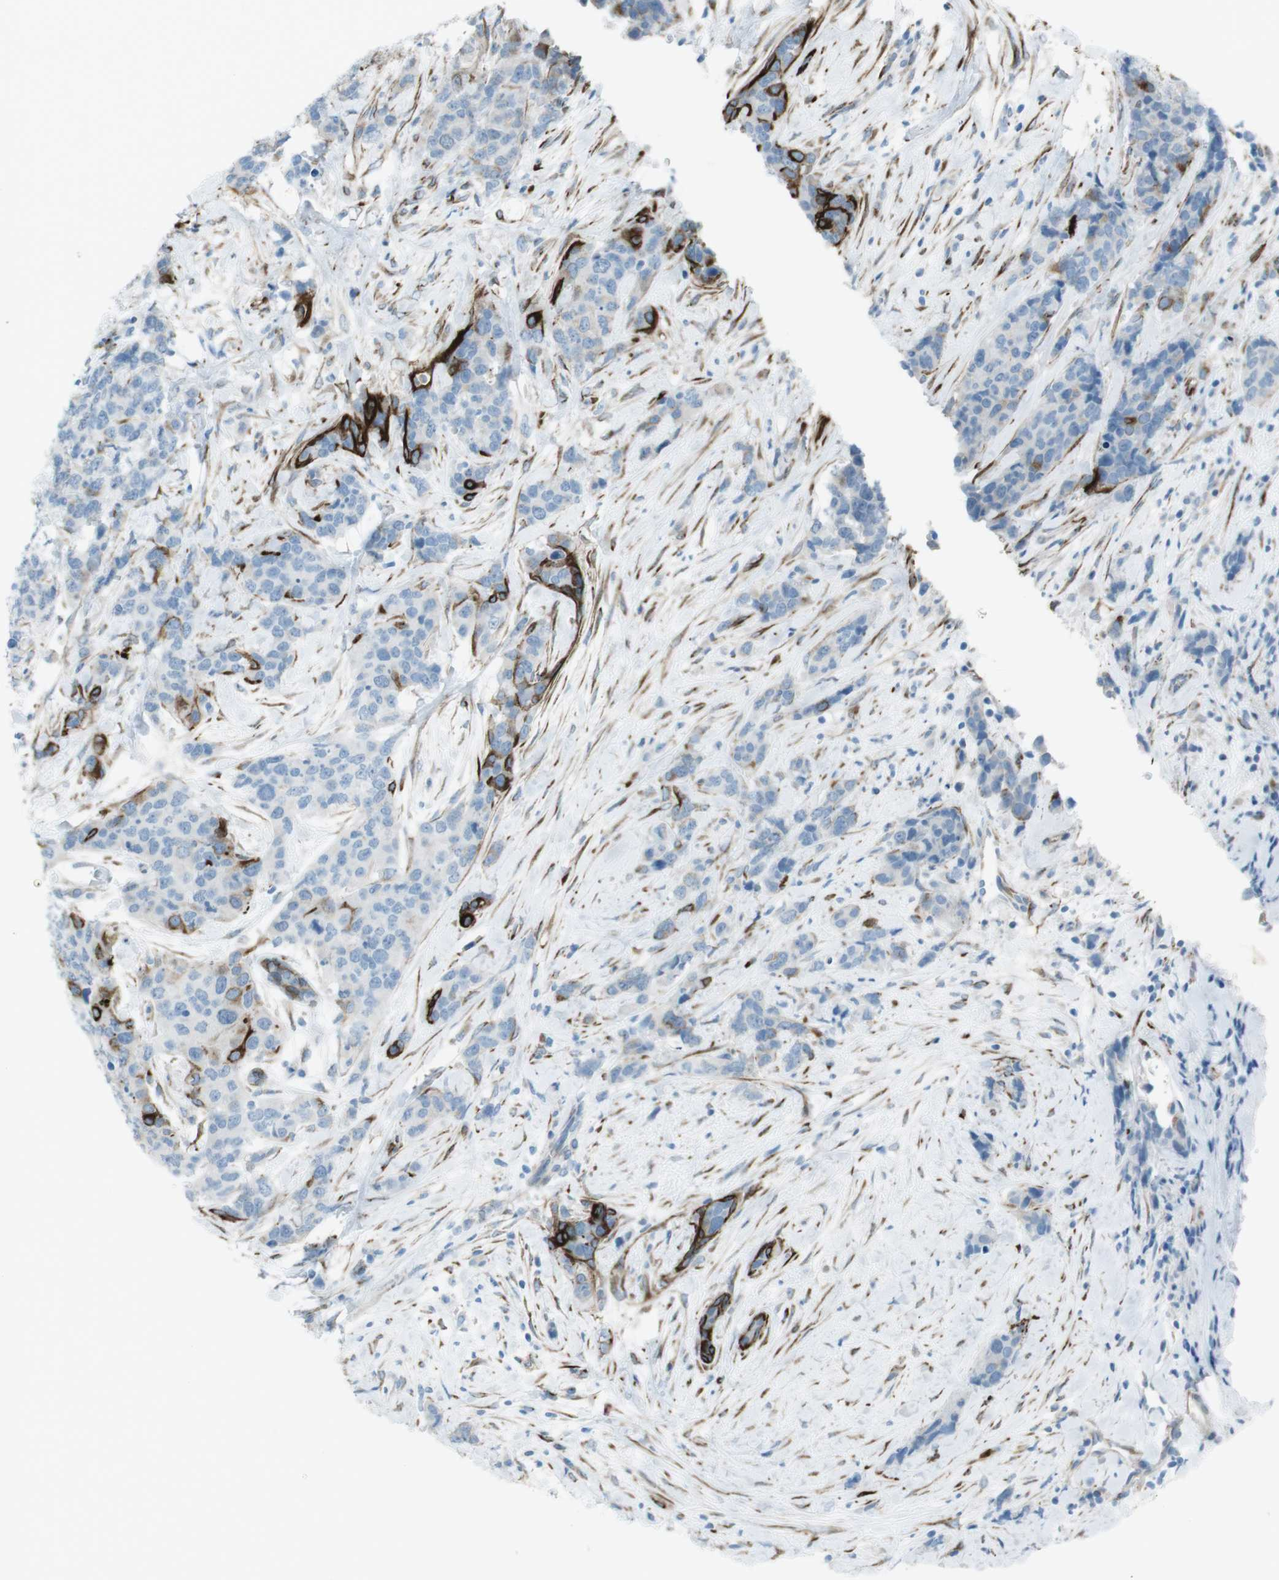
{"staining": {"intensity": "strong", "quantity": "<25%", "location": "cytoplasmic/membranous"}, "tissue": "breast cancer", "cell_type": "Tumor cells", "image_type": "cancer", "snomed": [{"axis": "morphology", "description": "Lobular carcinoma"}, {"axis": "topography", "description": "Breast"}], "caption": "IHC micrograph of neoplastic tissue: breast lobular carcinoma stained using IHC exhibits medium levels of strong protein expression localized specifically in the cytoplasmic/membranous of tumor cells, appearing as a cytoplasmic/membranous brown color.", "gene": "TUBB2A", "patient": {"sex": "female", "age": 59}}